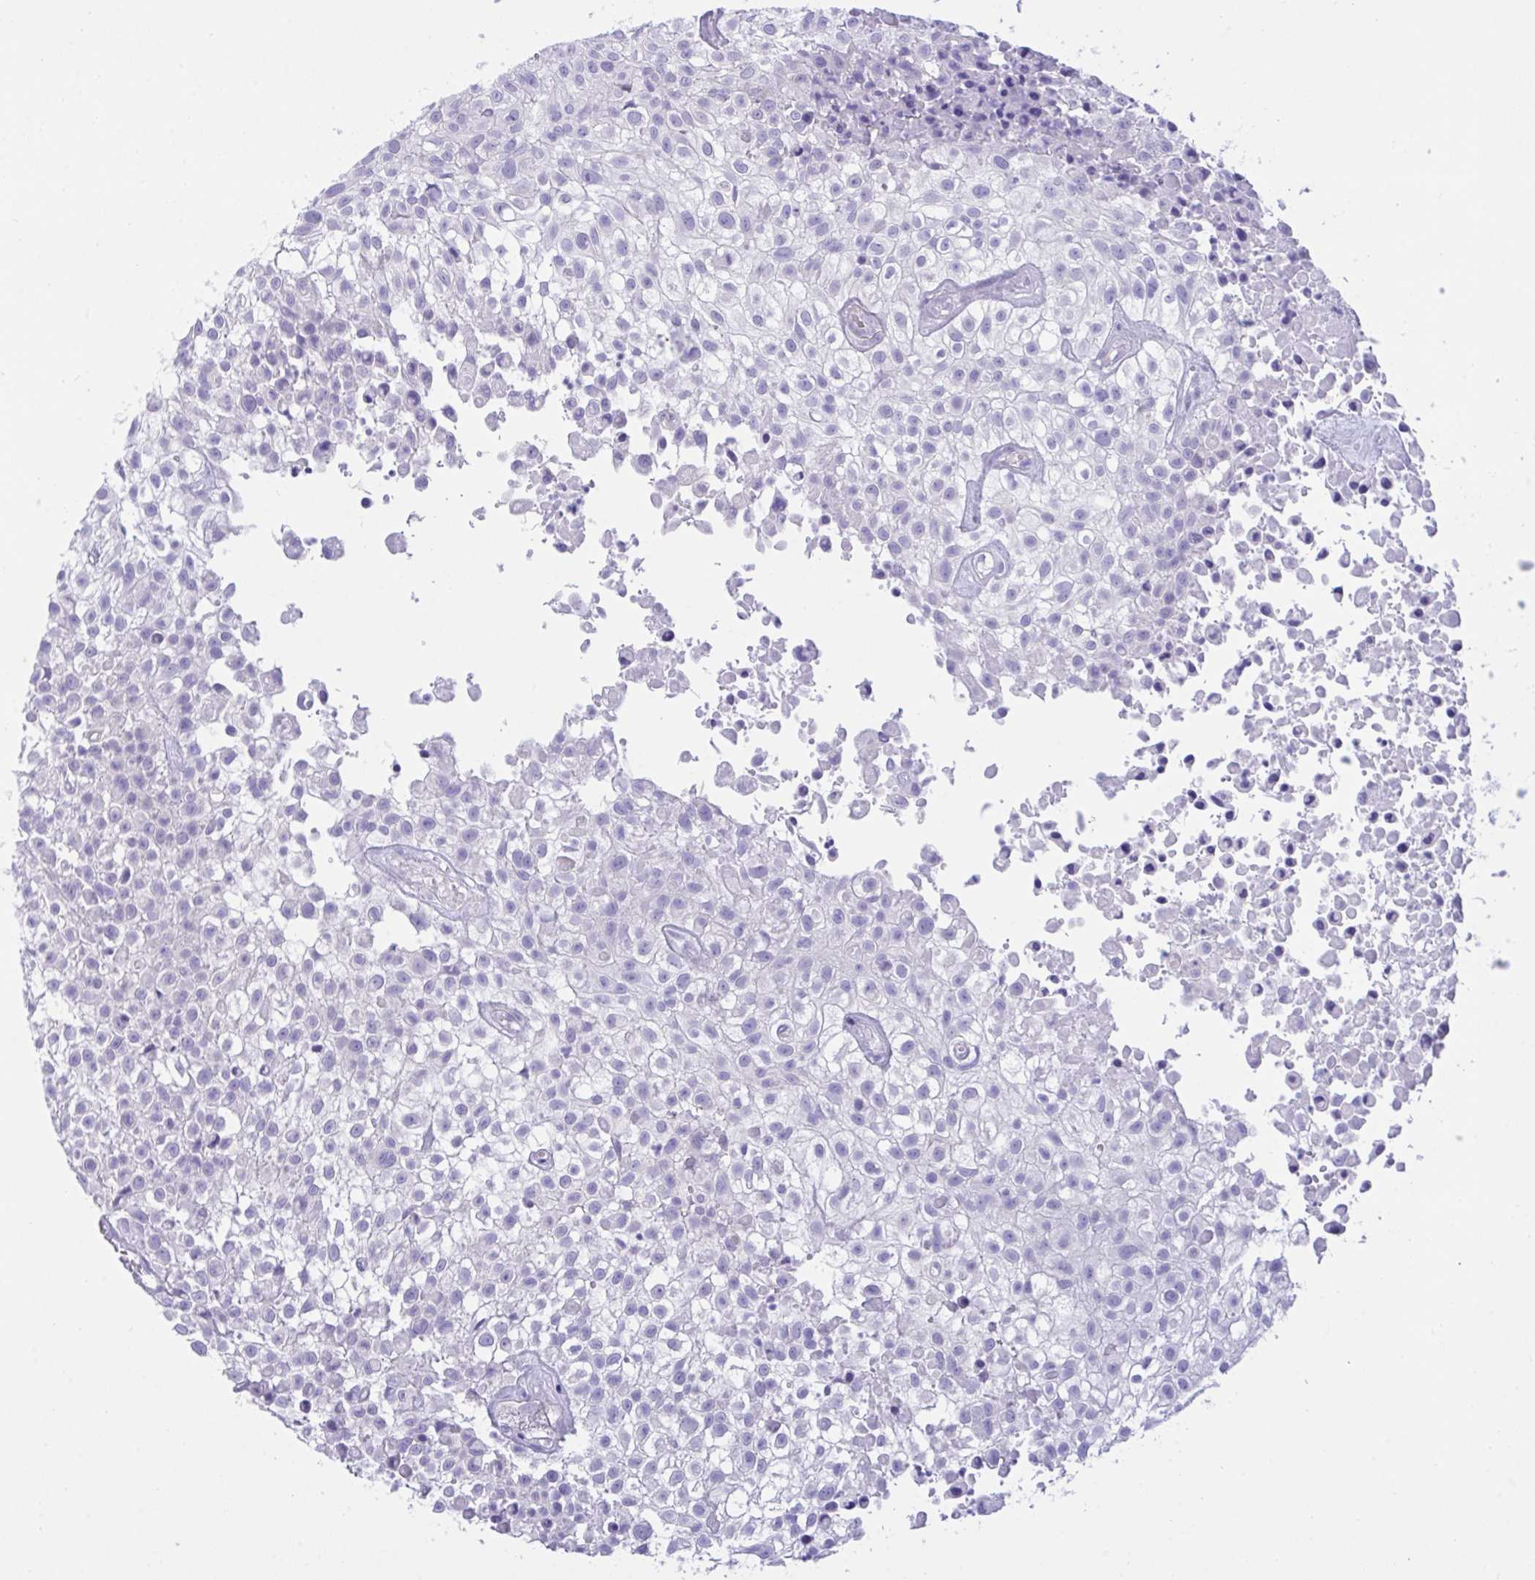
{"staining": {"intensity": "negative", "quantity": "none", "location": "none"}, "tissue": "urothelial cancer", "cell_type": "Tumor cells", "image_type": "cancer", "snomed": [{"axis": "morphology", "description": "Urothelial carcinoma, High grade"}, {"axis": "topography", "description": "Urinary bladder"}], "caption": "A high-resolution histopathology image shows IHC staining of high-grade urothelial carcinoma, which demonstrates no significant positivity in tumor cells.", "gene": "PGM2L1", "patient": {"sex": "male", "age": 56}}